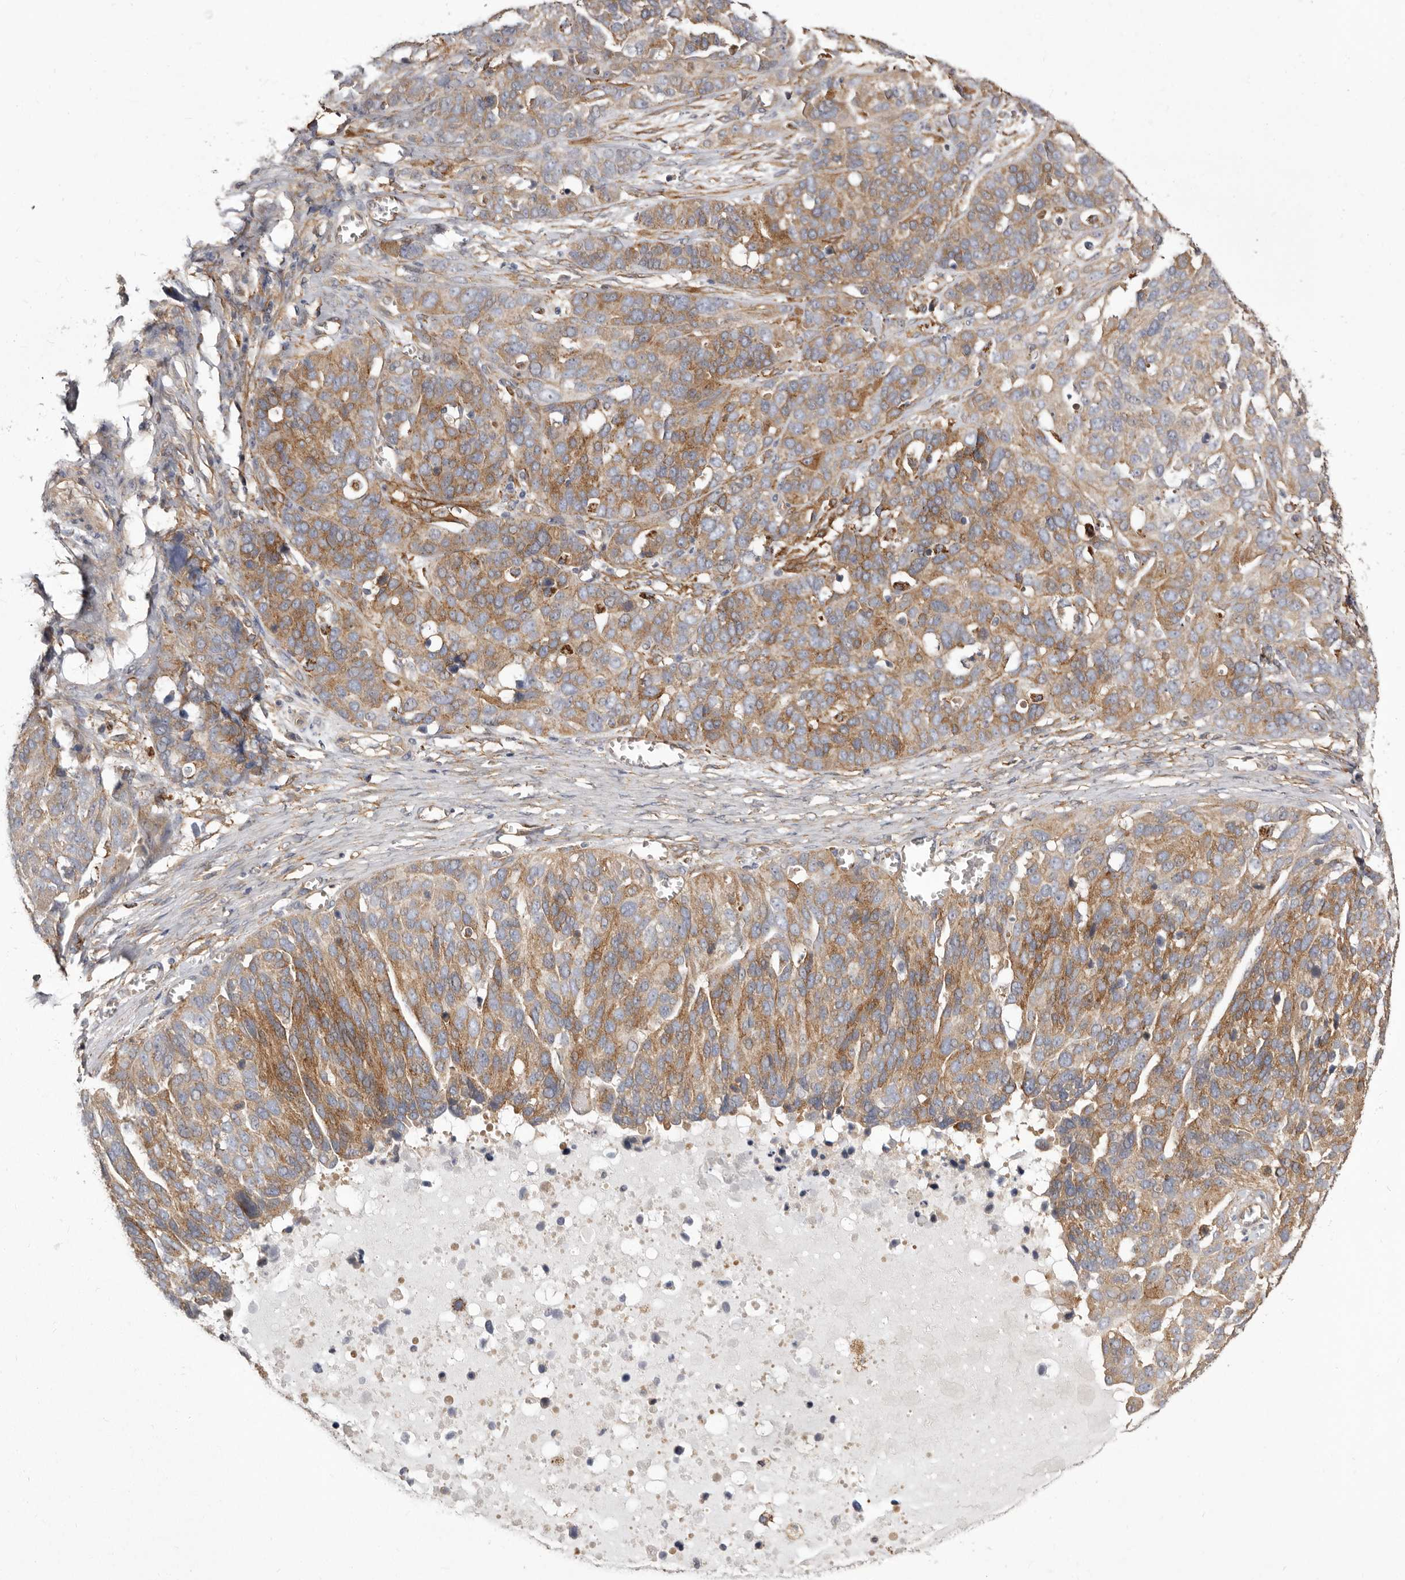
{"staining": {"intensity": "moderate", "quantity": ">75%", "location": "cytoplasmic/membranous"}, "tissue": "ovarian cancer", "cell_type": "Tumor cells", "image_type": "cancer", "snomed": [{"axis": "morphology", "description": "Cystadenocarcinoma, serous, NOS"}, {"axis": "topography", "description": "Ovary"}], "caption": "Immunohistochemistry micrograph of human ovarian cancer stained for a protein (brown), which exhibits medium levels of moderate cytoplasmic/membranous expression in approximately >75% of tumor cells.", "gene": "ENAH", "patient": {"sex": "female", "age": 44}}